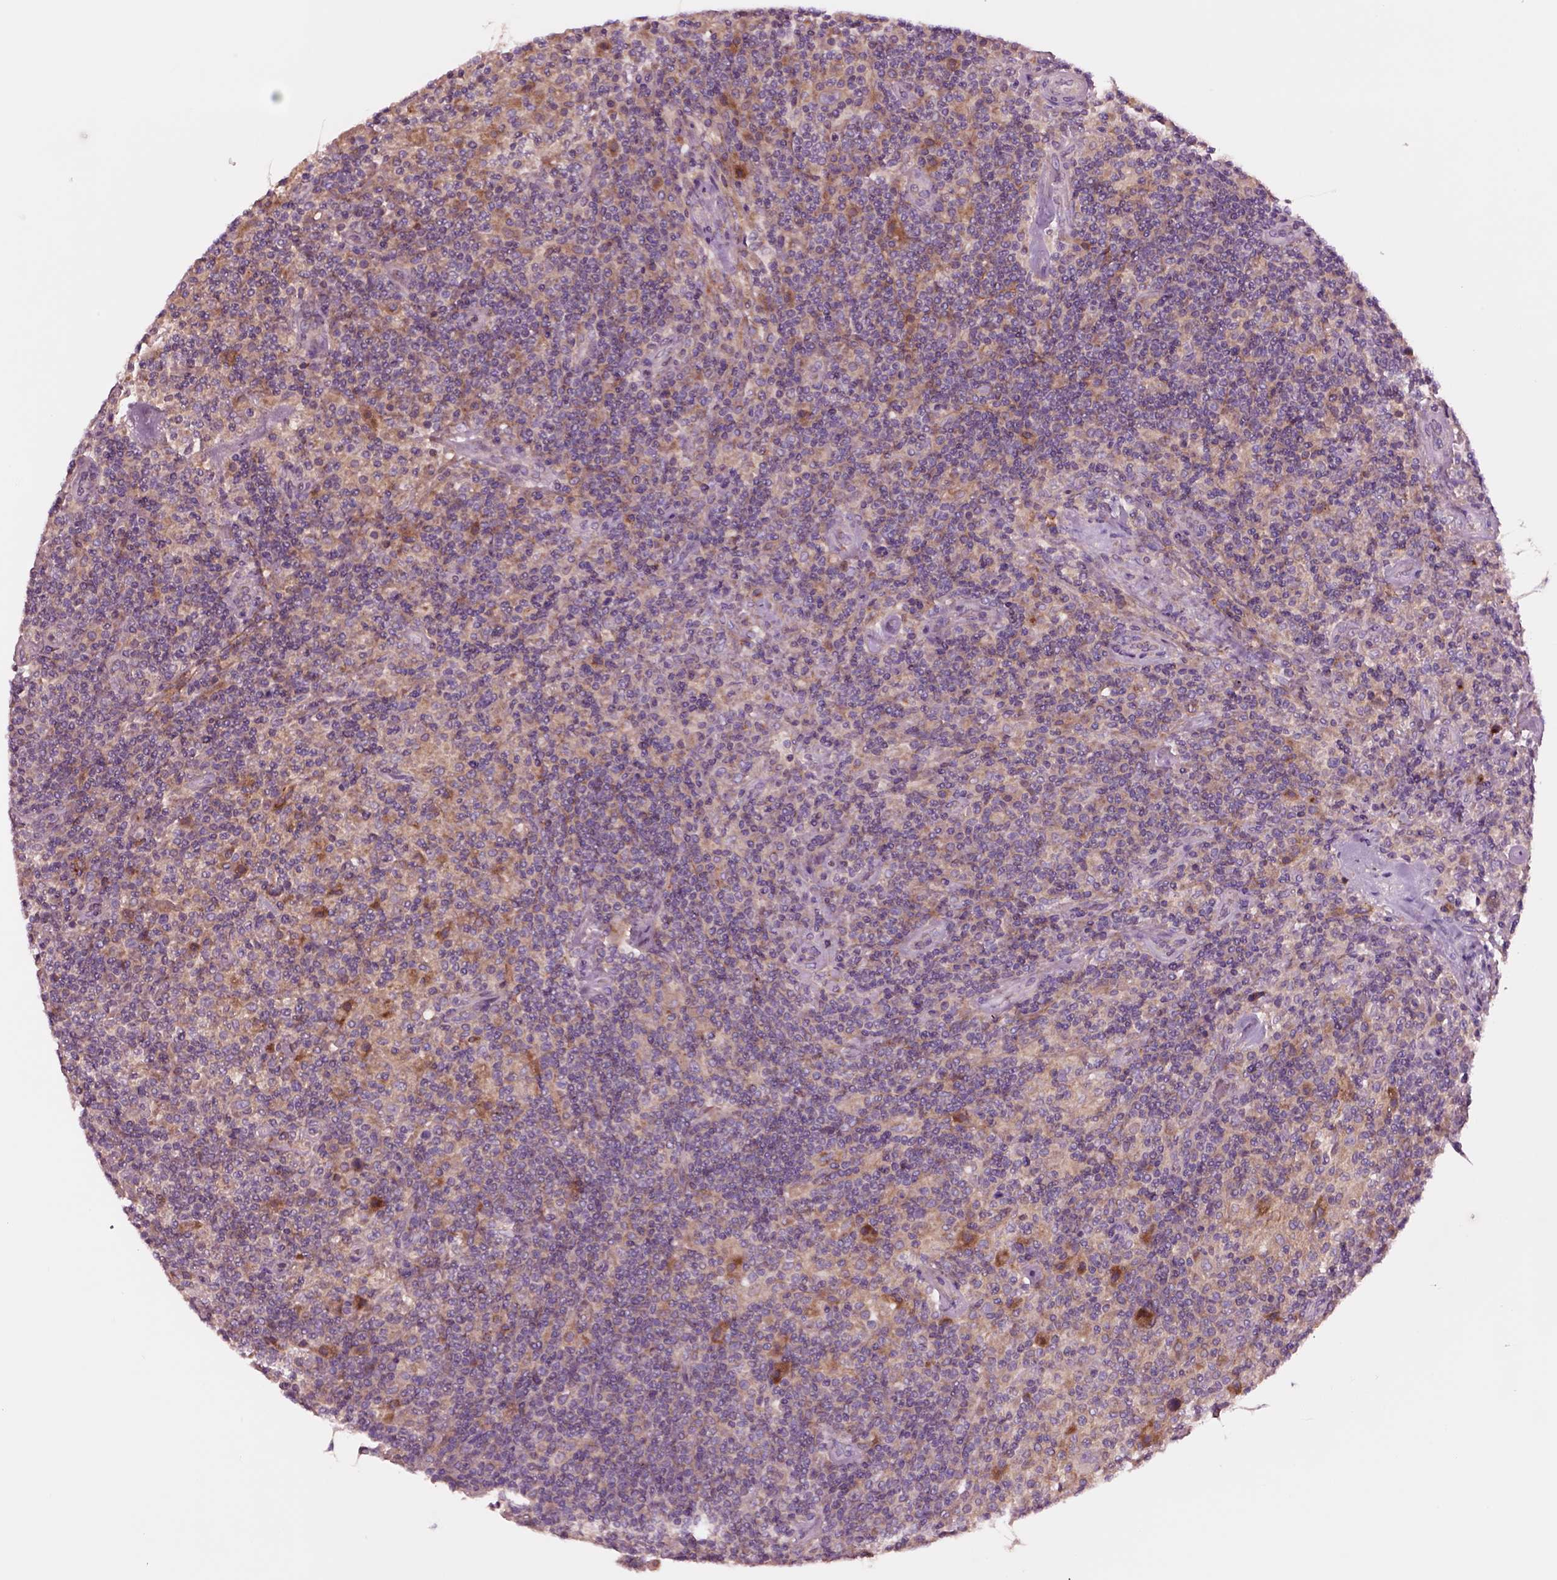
{"staining": {"intensity": "weak", "quantity": ">75%", "location": "cytoplasmic/membranous"}, "tissue": "lymphoma", "cell_type": "Tumor cells", "image_type": "cancer", "snomed": [{"axis": "morphology", "description": "Hodgkin's disease, NOS"}, {"axis": "topography", "description": "Lymph node"}], "caption": "Lymphoma was stained to show a protein in brown. There is low levels of weak cytoplasmic/membranous expression in approximately >75% of tumor cells.", "gene": "SEC23A", "patient": {"sex": "male", "age": 70}}